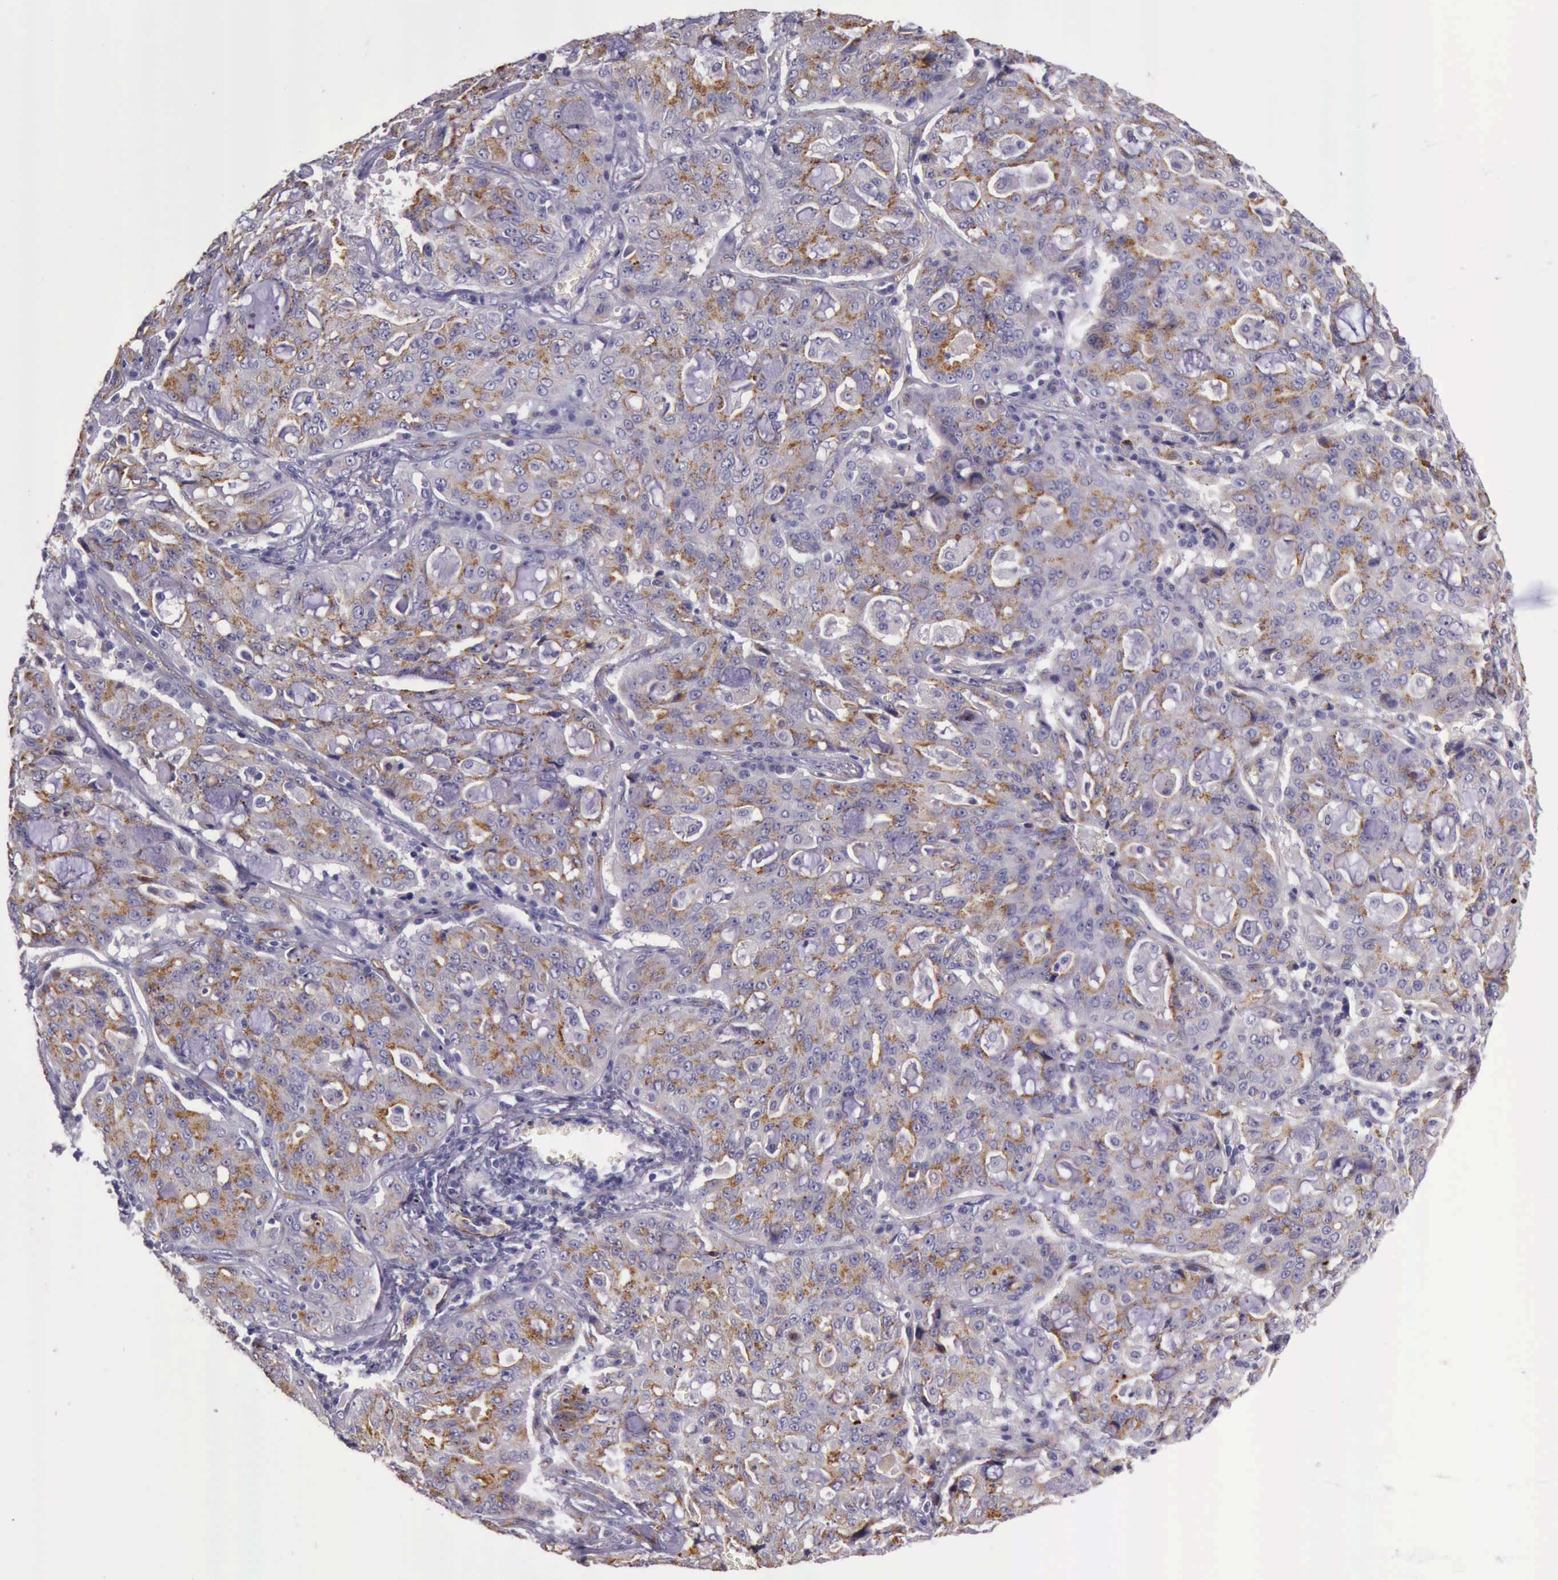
{"staining": {"intensity": "moderate", "quantity": ">75%", "location": "cytoplasmic/membranous"}, "tissue": "lung cancer", "cell_type": "Tumor cells", "image_type": "cancer", "snomed": [{"axis": "morphology", "description": "Adenocarcinoma, NOS"}, {"axis": "topography", "description": "Lung"}], "caption": "Adenocarcinoma (lung) was stained to show a protein in brown. There is medium levels of moderate cytoplasmic/membranous positivity in approximately >75% of tumor cells.", "gene": "TCEANC", "patient": {"sex": "female", "age": 44}}